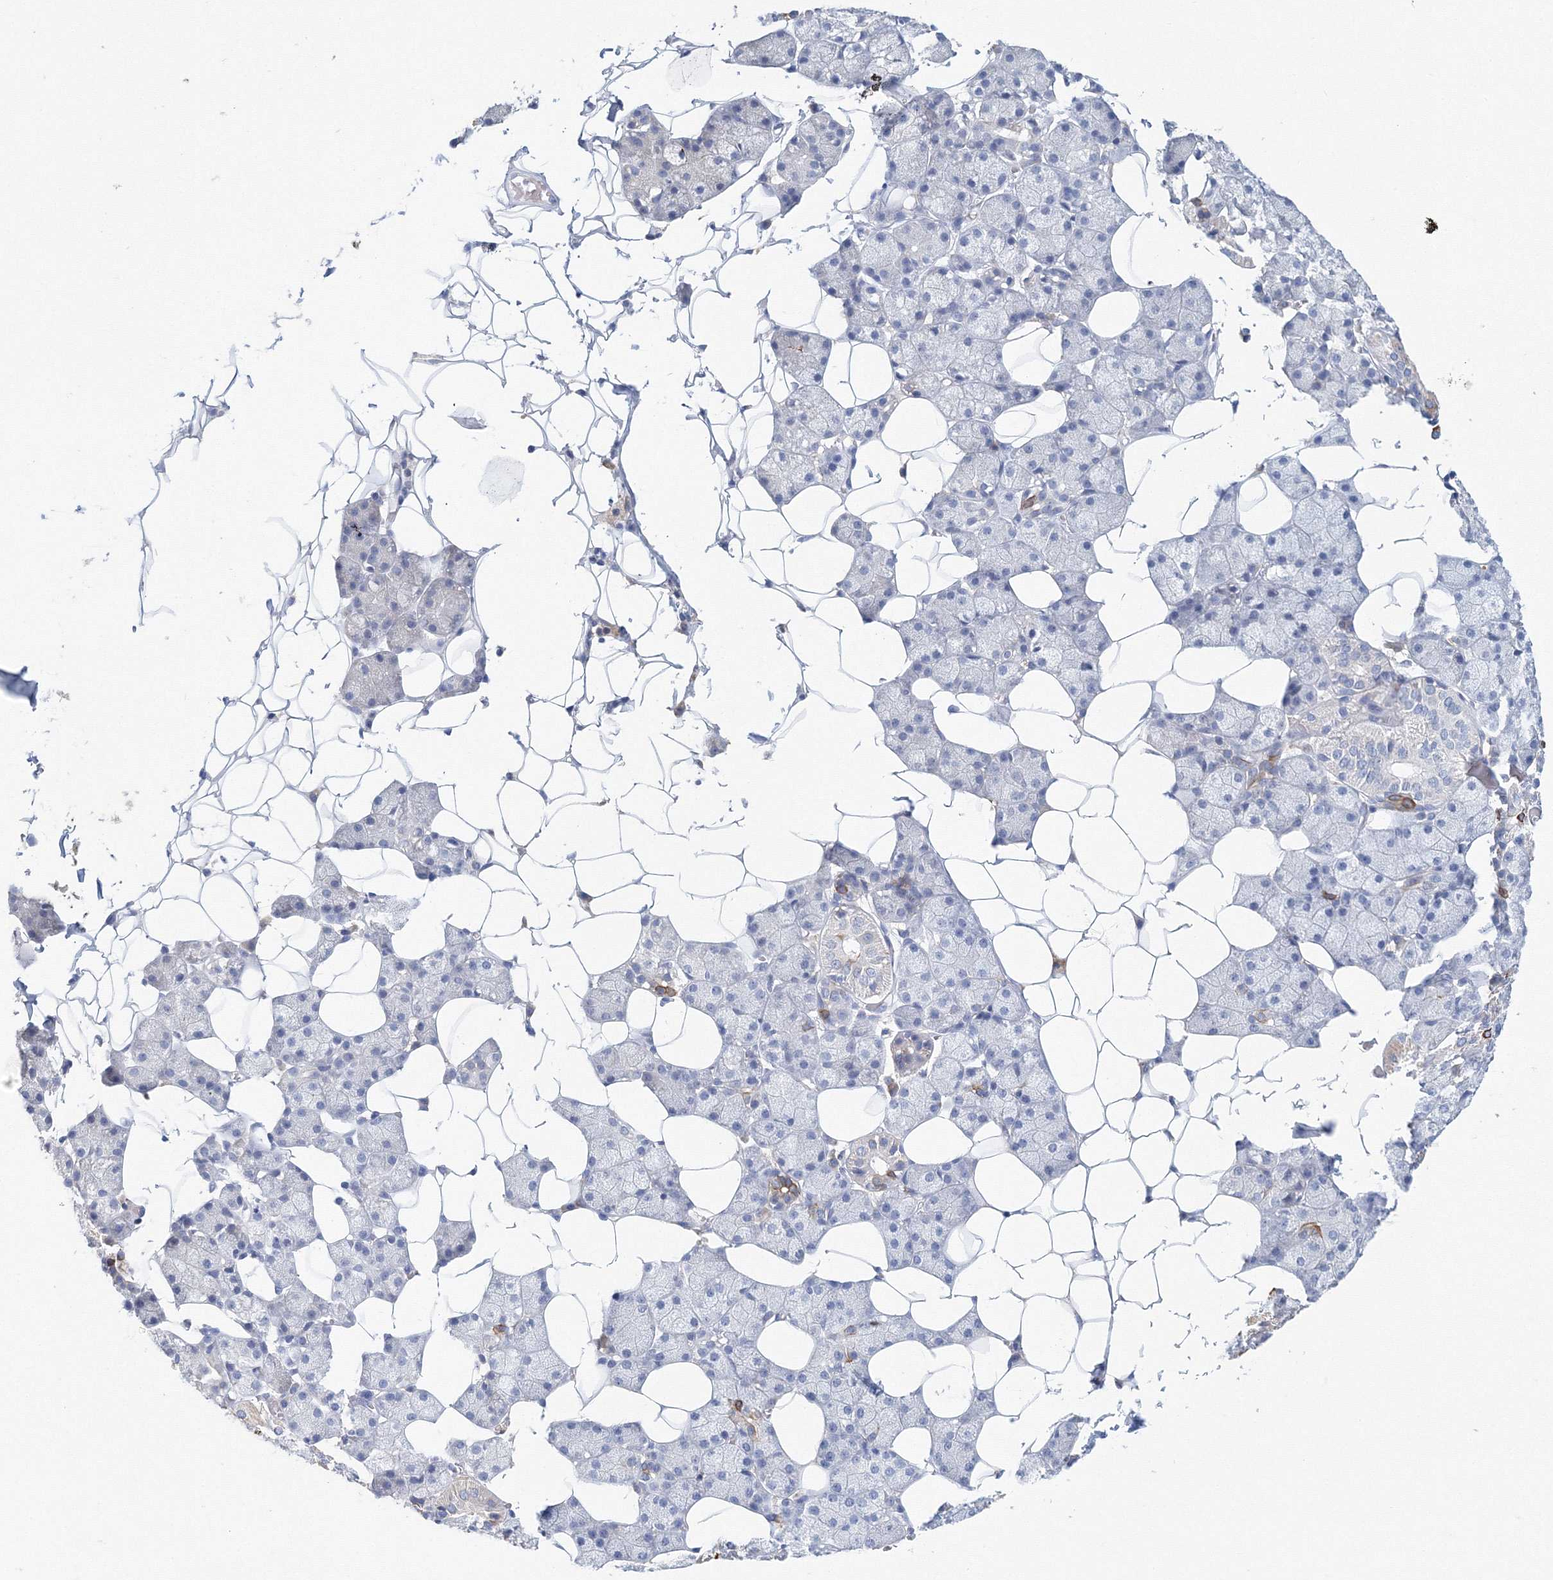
{"staining": {"intensity": "negative", "quantity": "none", "location": "none"}, "tissue": "salivary gland", "cell_type": "Glandular cells", "image_type": "normal", "snomed": [{"axis": "morphology", "description": "Normal tissue, NOS"}, {"axis": "topography", "description": "Salivary gland"}], "caption": "The immunohistochemistry micrograph has no significant expression in glandular cells of salivary gland.", "gene": "LRRIQ4", "patient": {"sex": "female", "age": 33}}